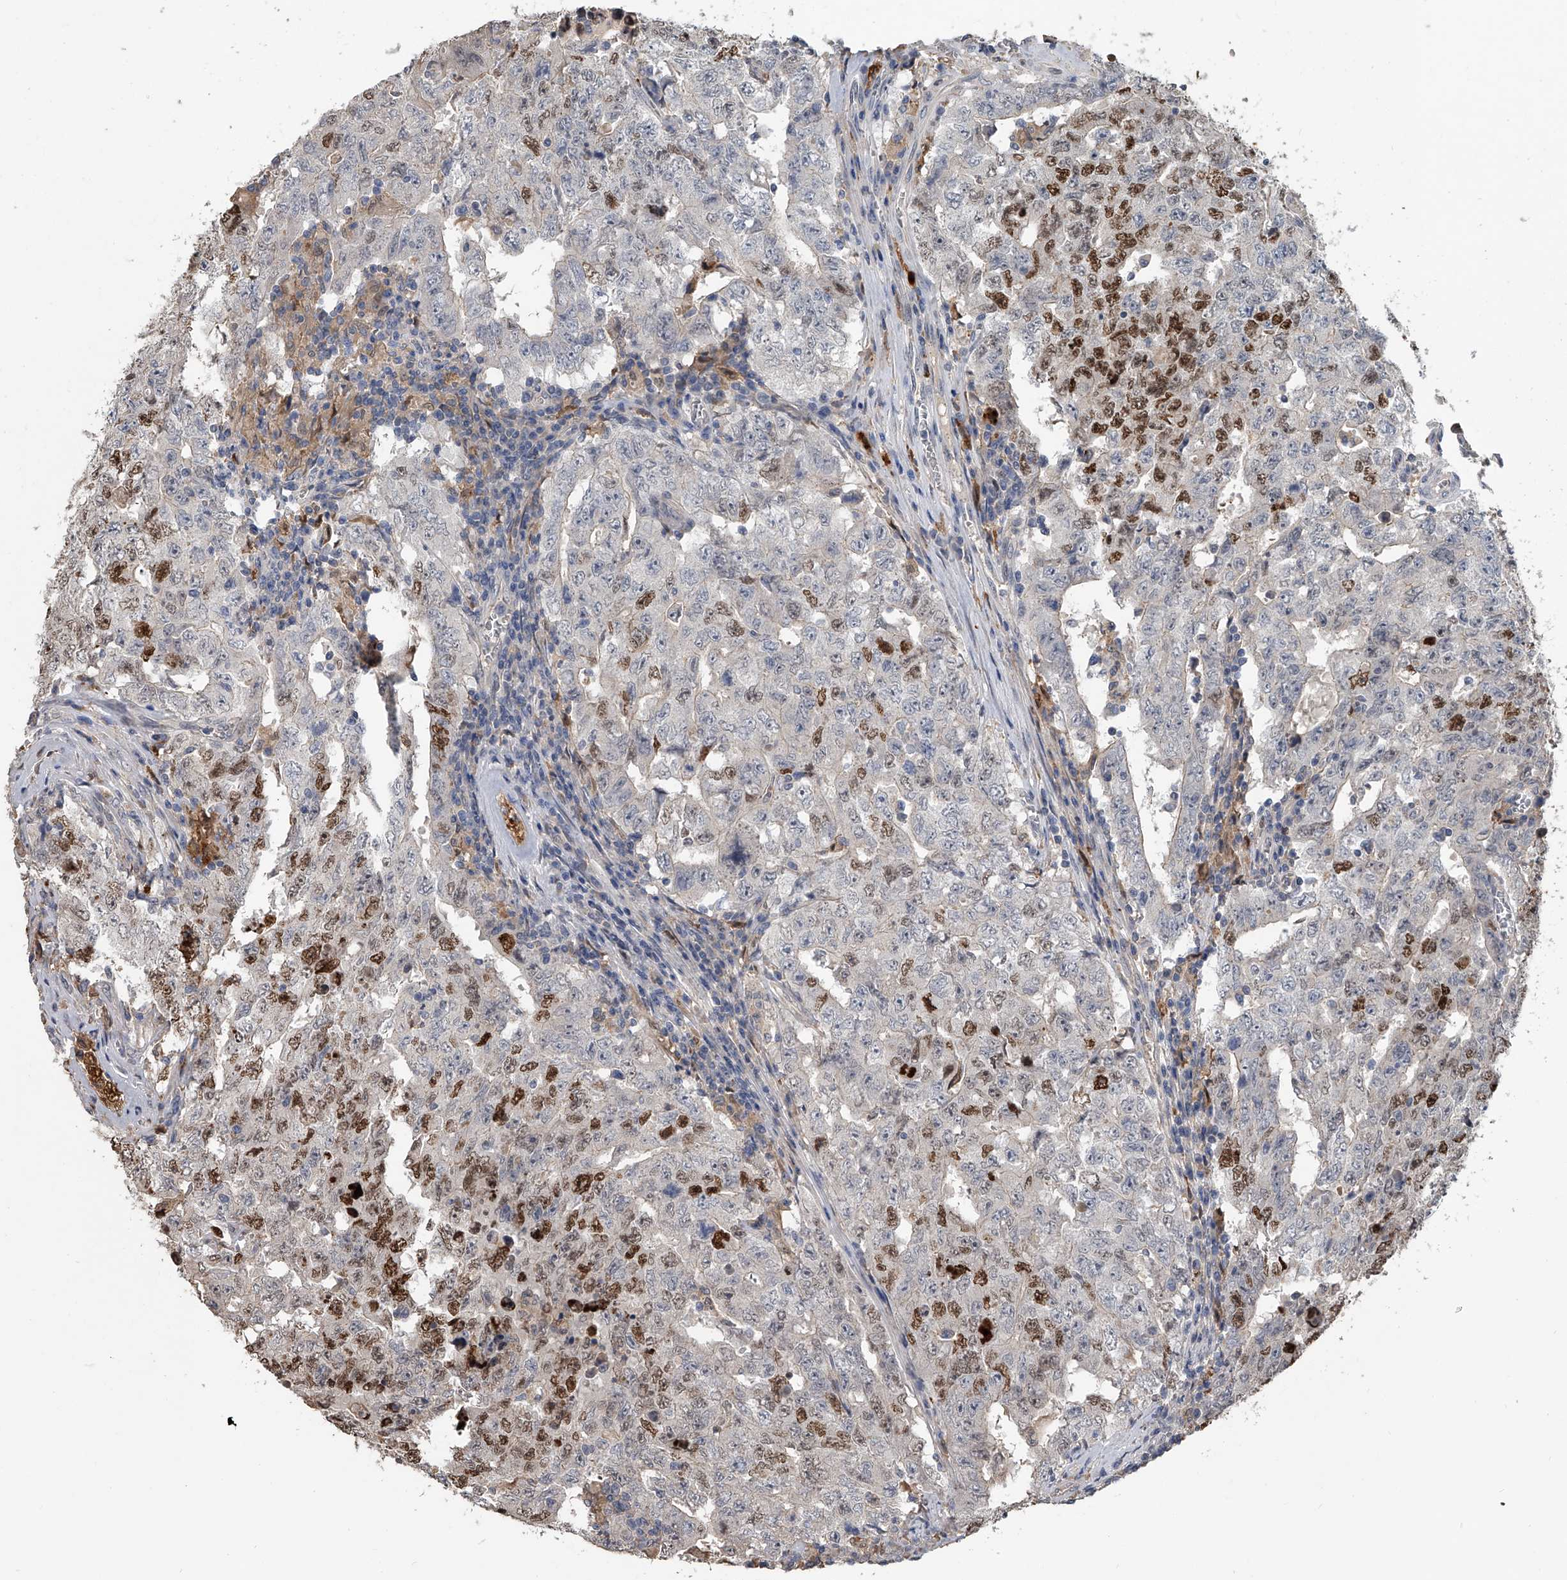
{"staining": {"intensity": "moderate", "quantity": "25%-75%", "location": "nuclear"}, "tissue": "testis cancer", "cell_type": "Tumor cells", "image_type": "cancer", "snomed": [{"axis": "morphology", "description": "Carcinoma, Embryonal, NOS"}, {"axis": "topography", "description": "Testis"}], "caption": "Moderate nuclear positivity is identified in approximately 25%-75% of tumor cells in testis embryonal carcinoma.", "gene": "DOCK9", "patient": {"sex": "male", "age": 26}}